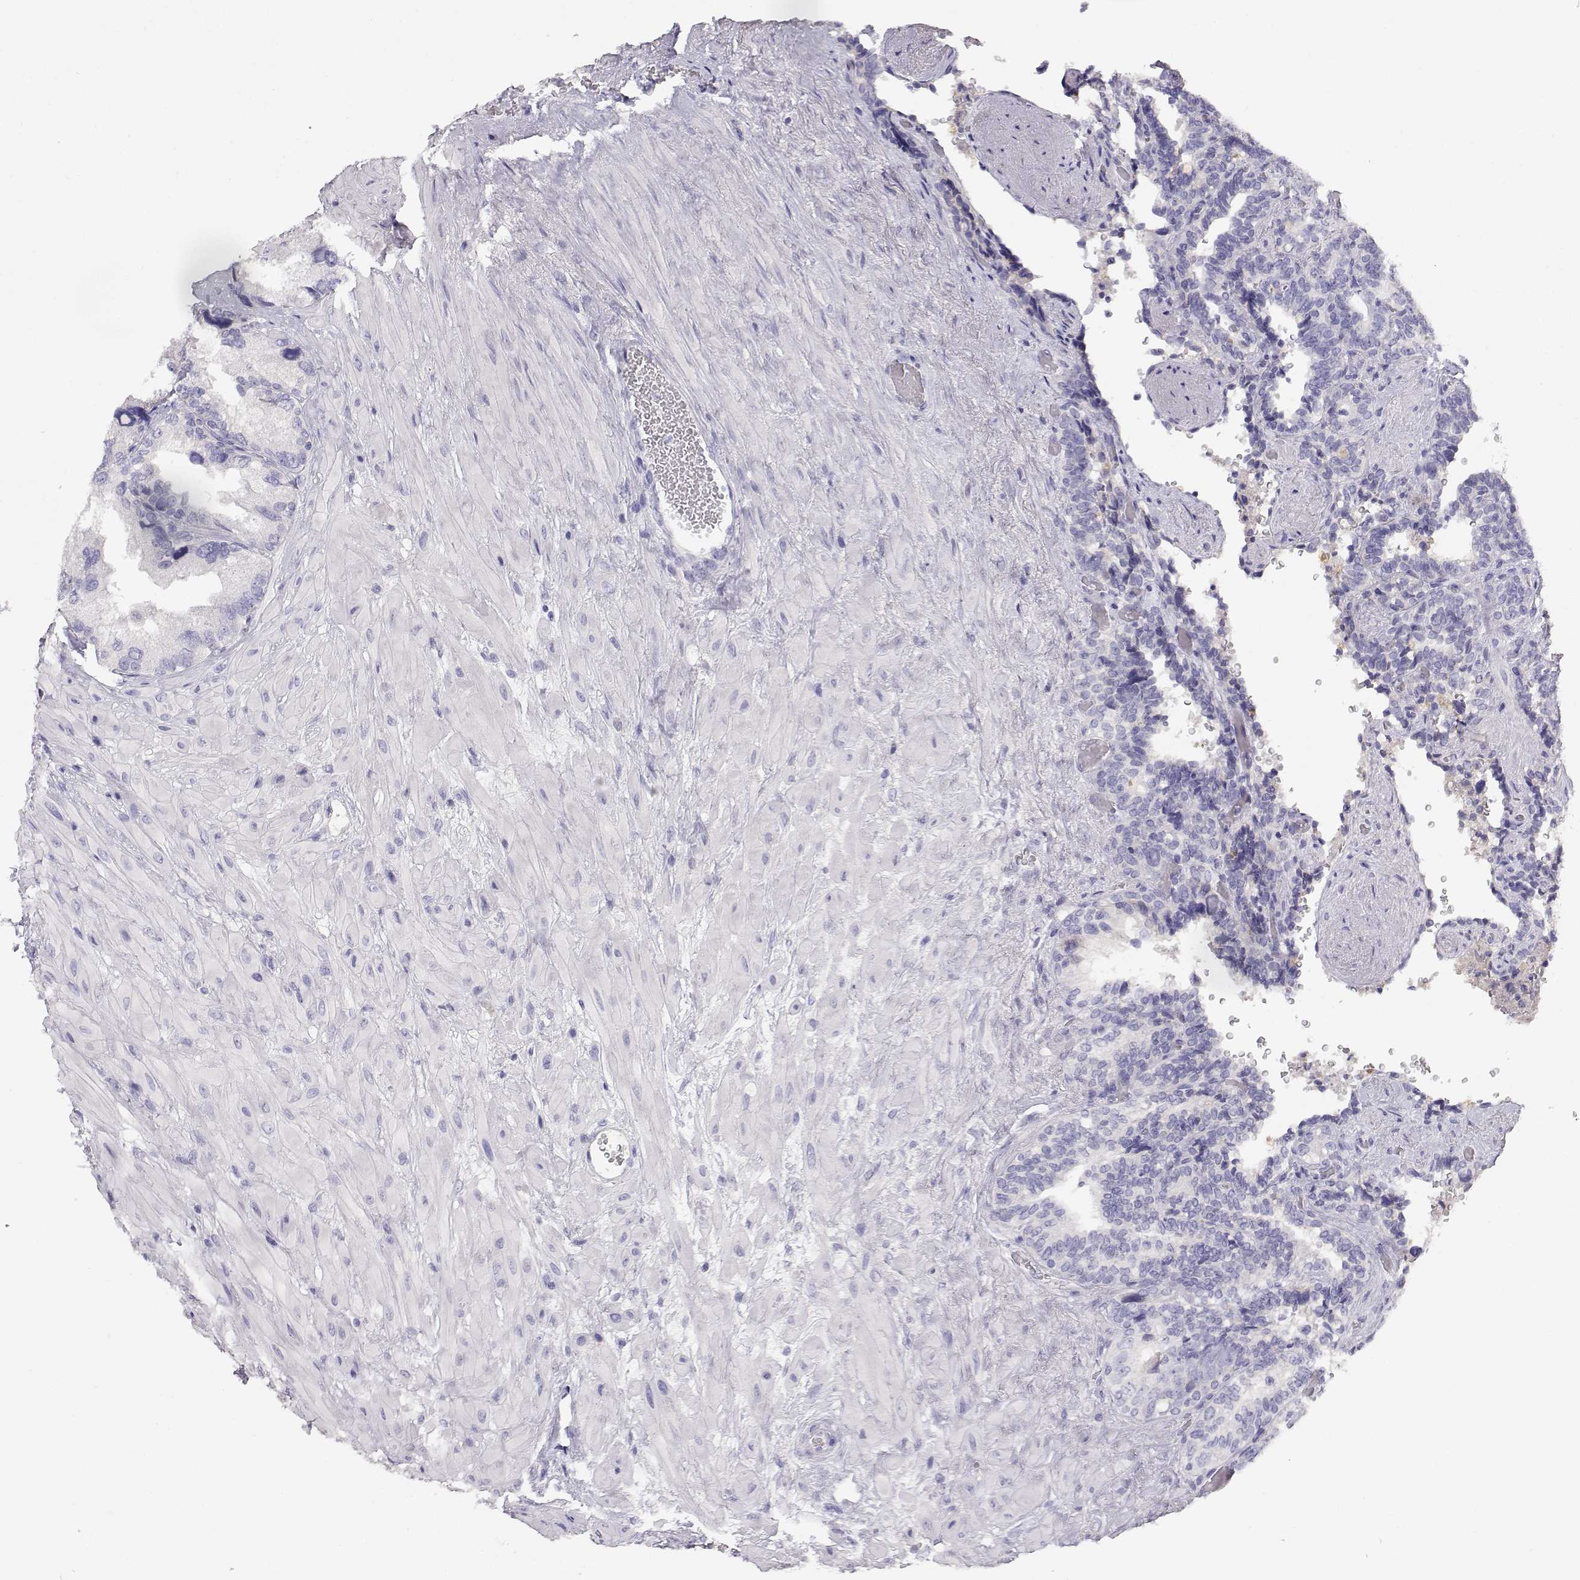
{"staining": {"intensity": "negative", "quantity": "none", "location": "none"}, "tissue": "seminal vesicle", "cell_type": "Glandular cells", "image_type": "normal", "snomed": [{"axis": "morphology", "description": "Normal tissue, NOS"}, {"axis": "topography", "description": "Seminal veicle"}], "caption": "Immunohistochemistry photomicrograph of benign seminal vesicle: seminal vesicle stained with DAB demonstrates no significant protein positivity in glandular cells. The staining is performed using DAB brown chromogen with nuclei counter-stained in using hematoxylin.", "gene": "GPR174", "patient": {"sex": "male", "age": 69}}